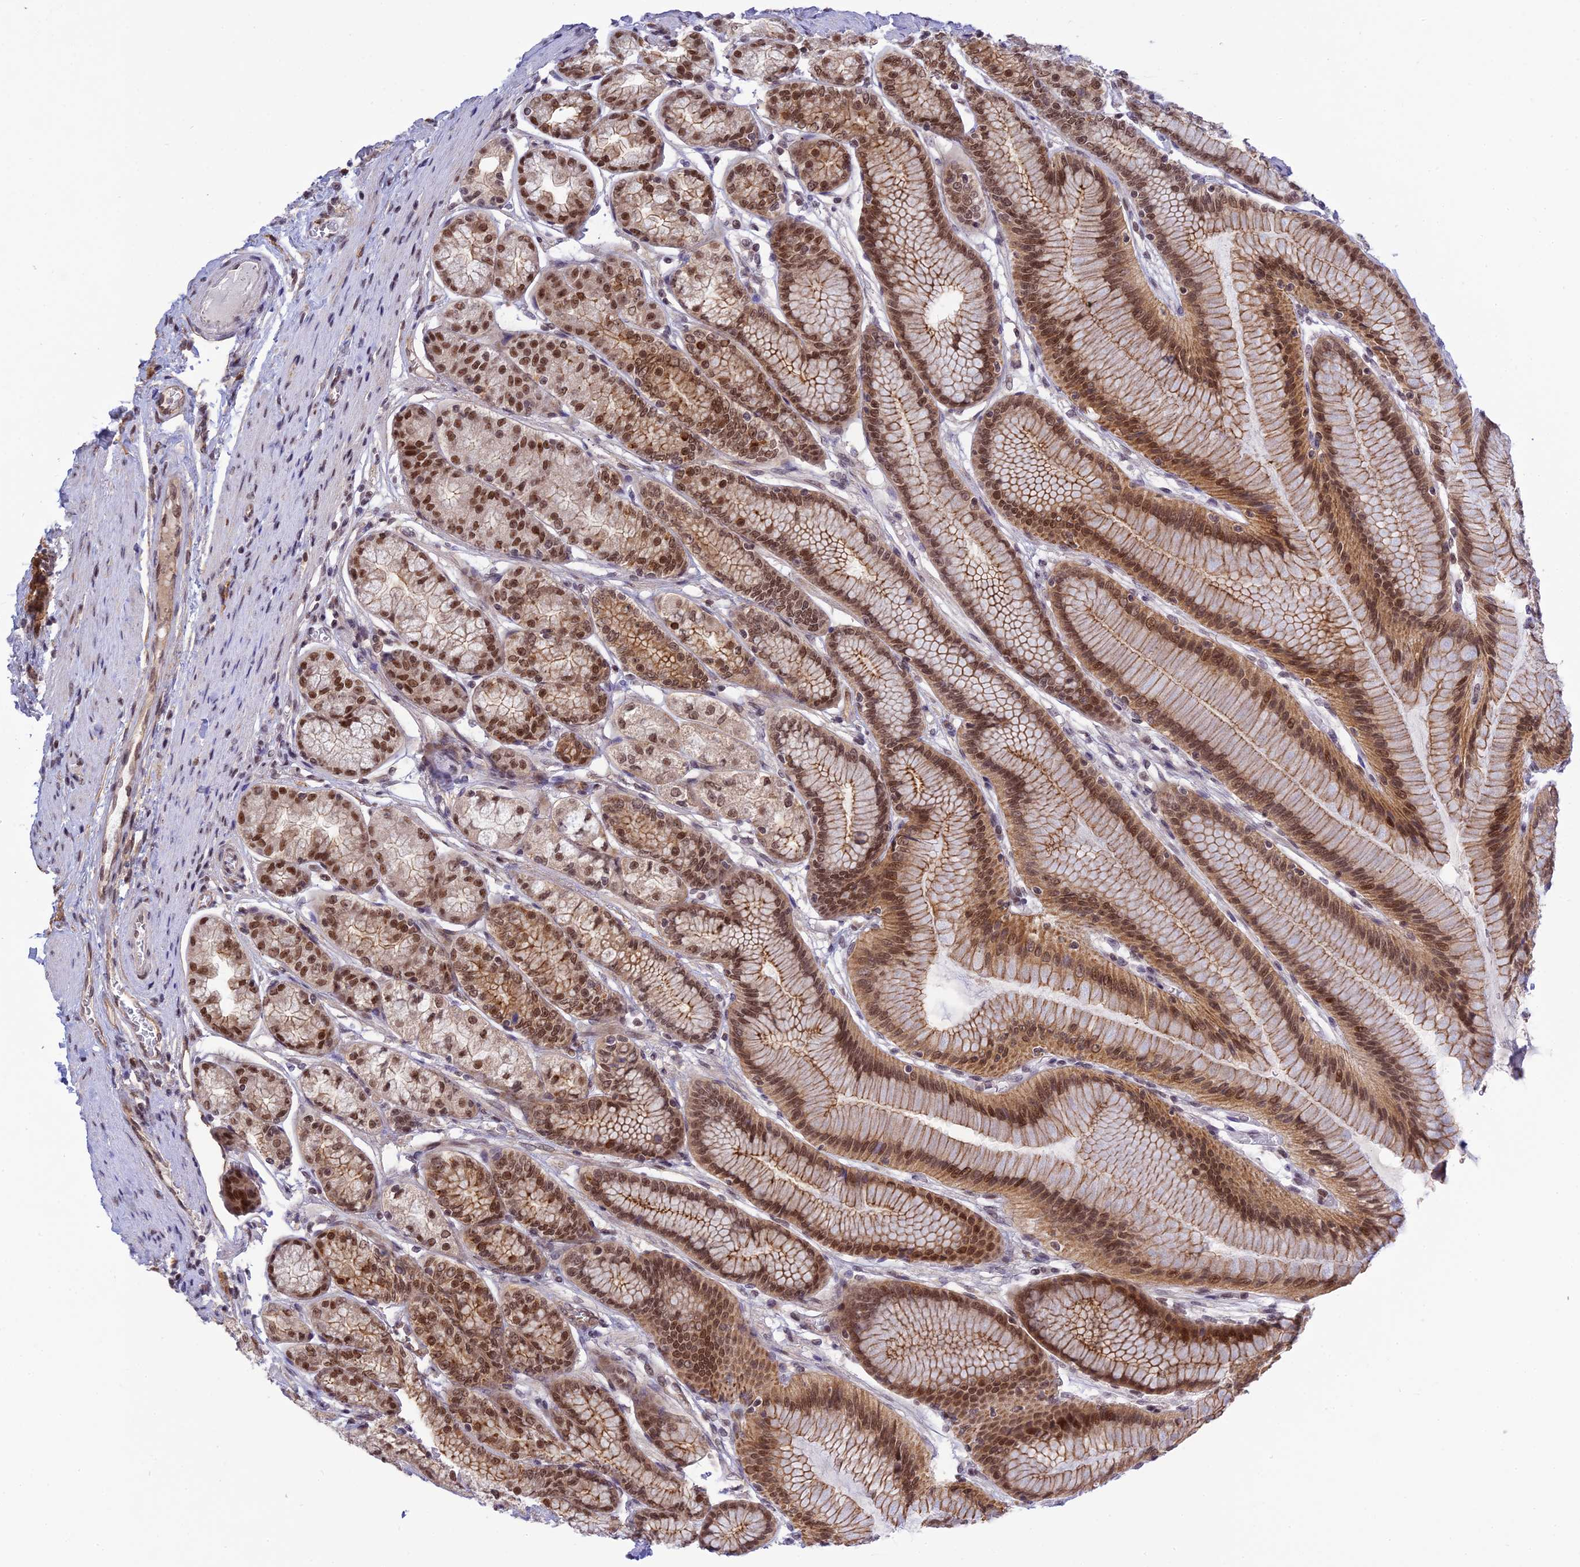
{"staining": {"intensity": "strong", "quantity": ">75%", "location": "cytoplasmic/membranous,nuclear"}, "tissue": "stomach", "cell_type": "Glandular cells", "image_type": "normal", "snomed": [{"axis": "morphology", "description": "Normal tissue, NOS"}, {"axis": "morphology", "description": "Adenocarcinoma, NOS"}, {"axis": "morphology", "description": "Adenocarcinoma, High grade"}, {"axis": "topography", "description": "Stomach, upper"}, {"axis": "topography", "description": "Stomach"}], "caption": "An IHC photomicrograph of normal tissue is shown. Protein staining in brown labels strong cytoplasmic/membranous,nuclear positivity in stomach within glandular cells. The protein of interest is shown in brown color, while the nuclei are stained blue.", "gene": "TCEA1", "patient": {"sex": "female", "age": 65}}